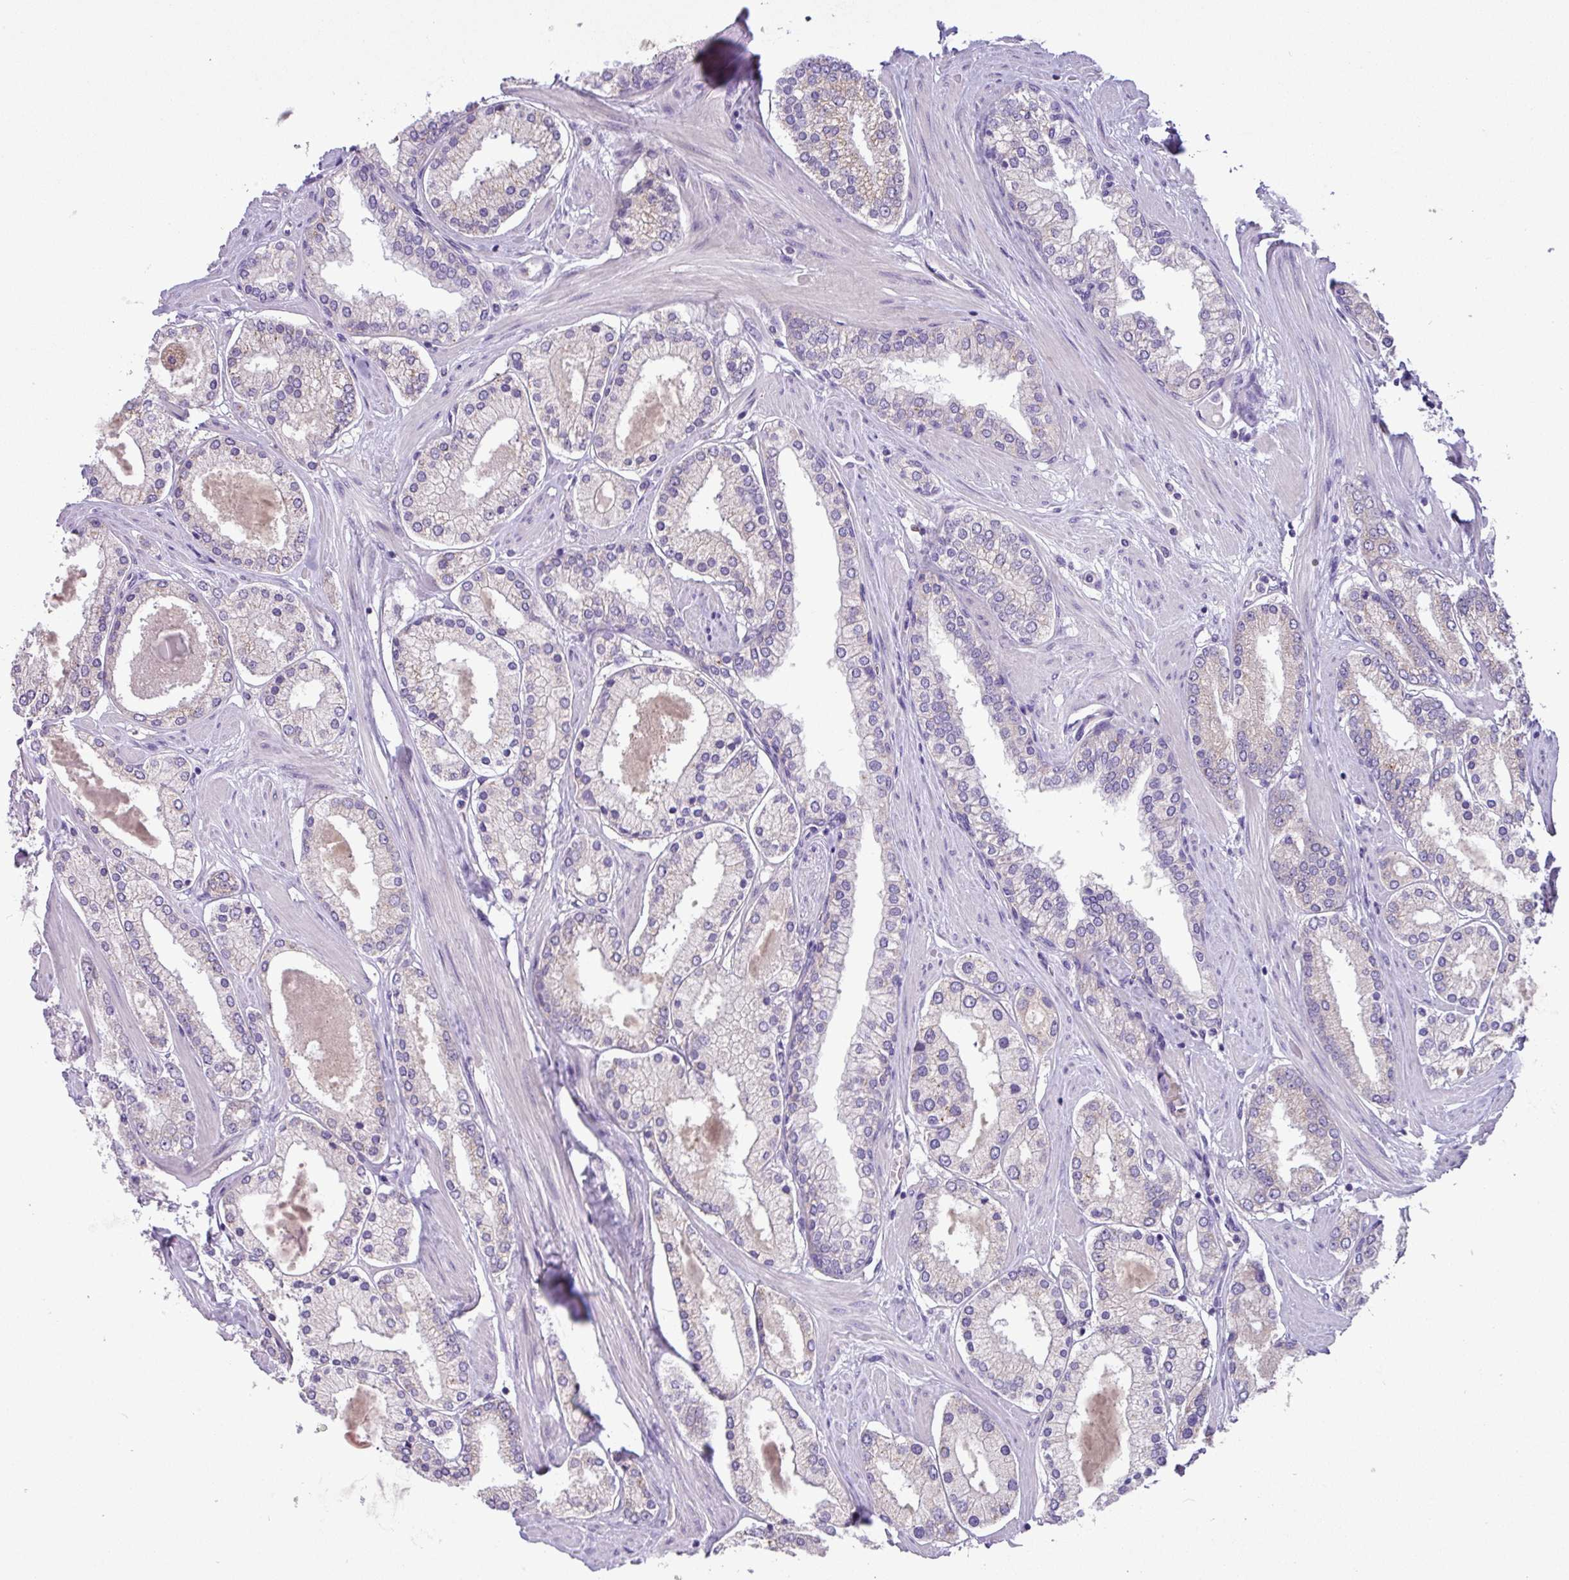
{"staining": {"intensity": "negative", "quantity": "none", "location": "none"}, "tissue": "prostate cancer", "cell_type": "Tumor cells", "image_type": "cancer", "snomed": [{"axis": "morphology", "description": "Adenocarcinoma, Low grade"}, {"axis": "topography", "description": "Prostate"}], "caption": "The immunohistochemistry photomicrograph has no significant staining in tumor cells of prostate cancer tissue.", "gene": "MRM2", "patient": {"sex": "male", "age": 42}}